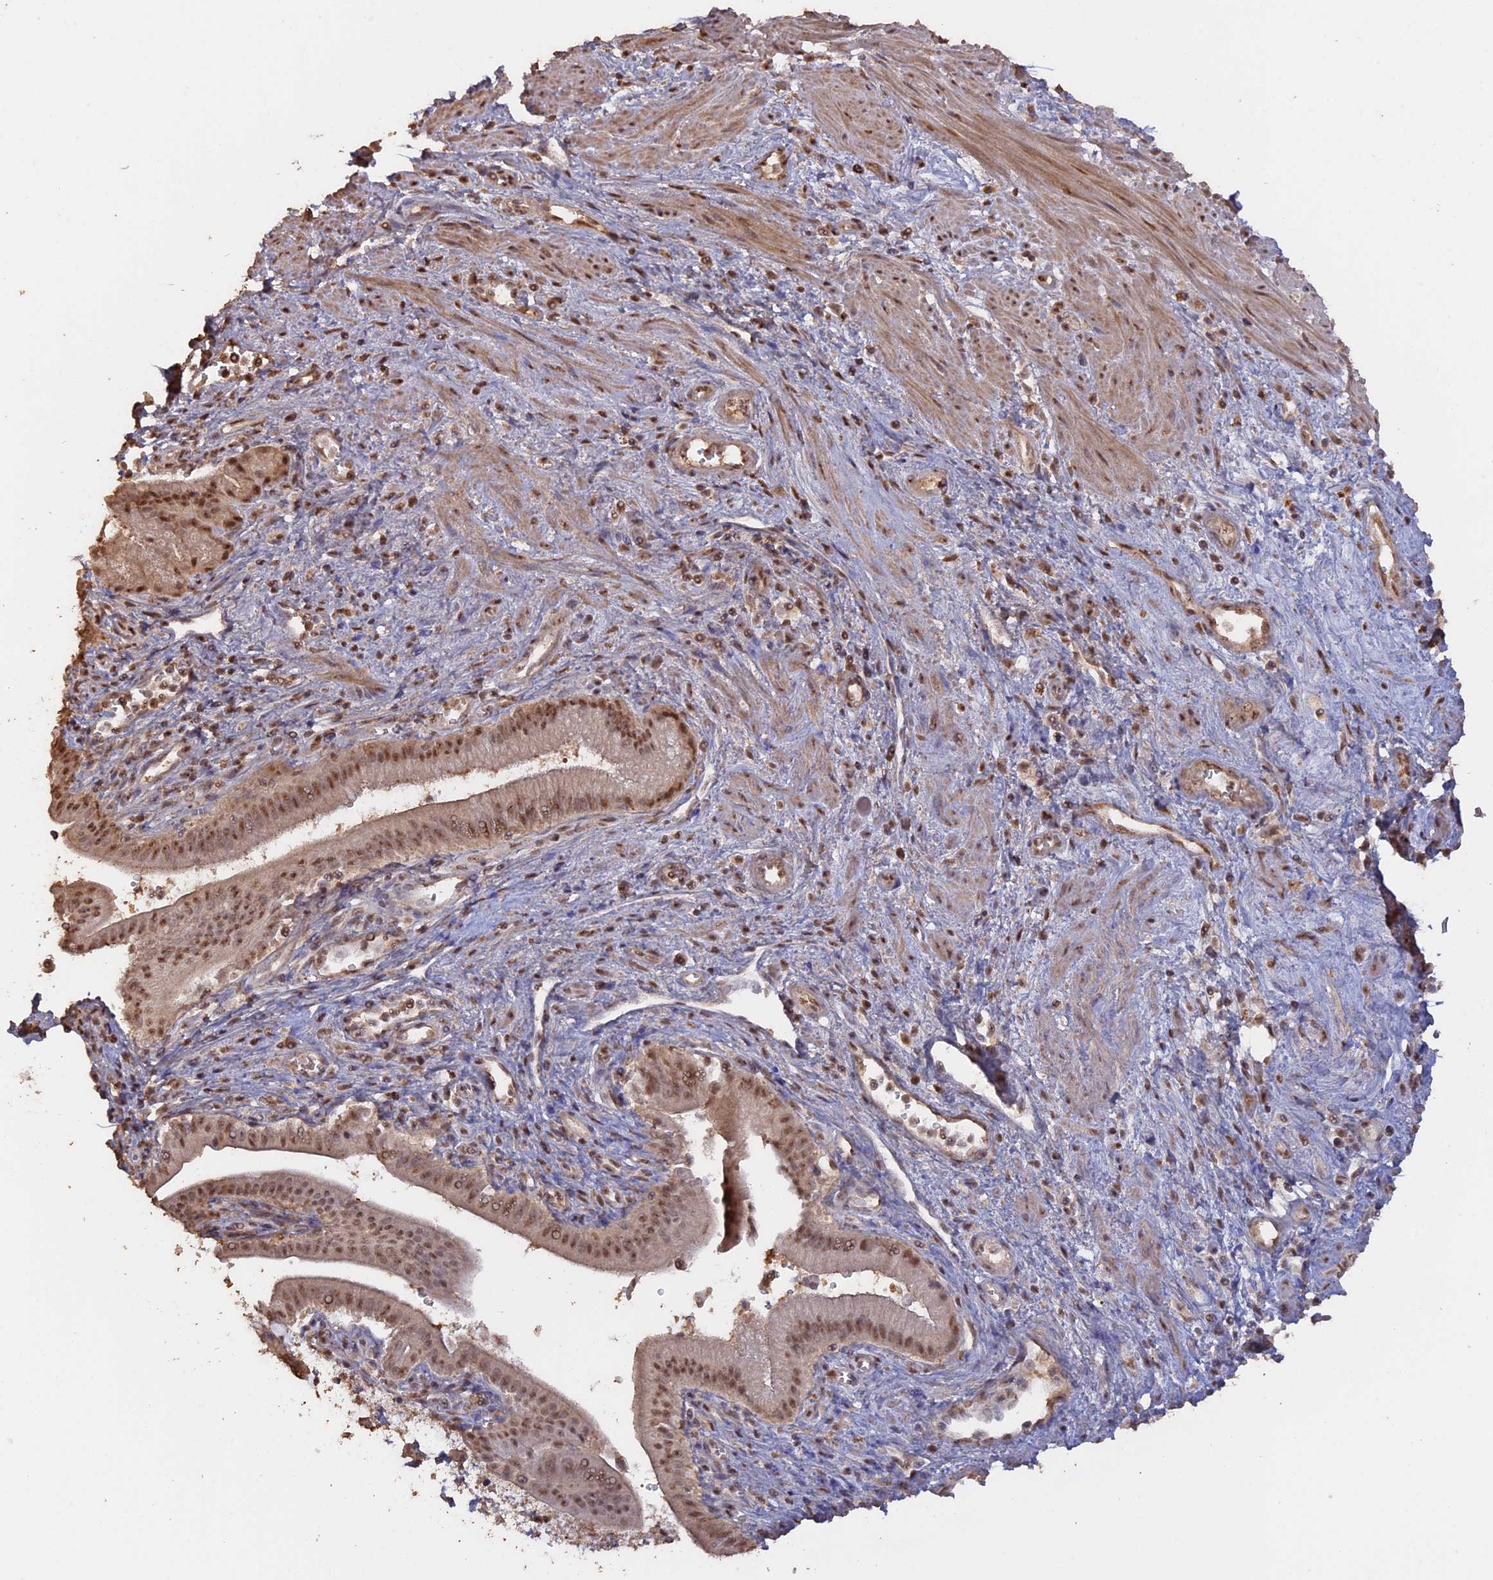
{"staining": {"intensity": "moderate", "quantity": ">75%", "location": "nuclear"}, "tissue": "pancreatic cancer", "cell_type": "Tumor cells", "image_type": "cancer", "snomed": [{"axis": "morphology", "description": "Adenocarcinoma, NOS"}, {"axis": "topography", "description": "Pancreas"}], "caption": "Human adenocarcinoma (pancreatic) stained with a protein marker reveals moderate staining in tumor cells.", "gene": "PSMC6", "patient": {"sex": "male", "age": 78}}